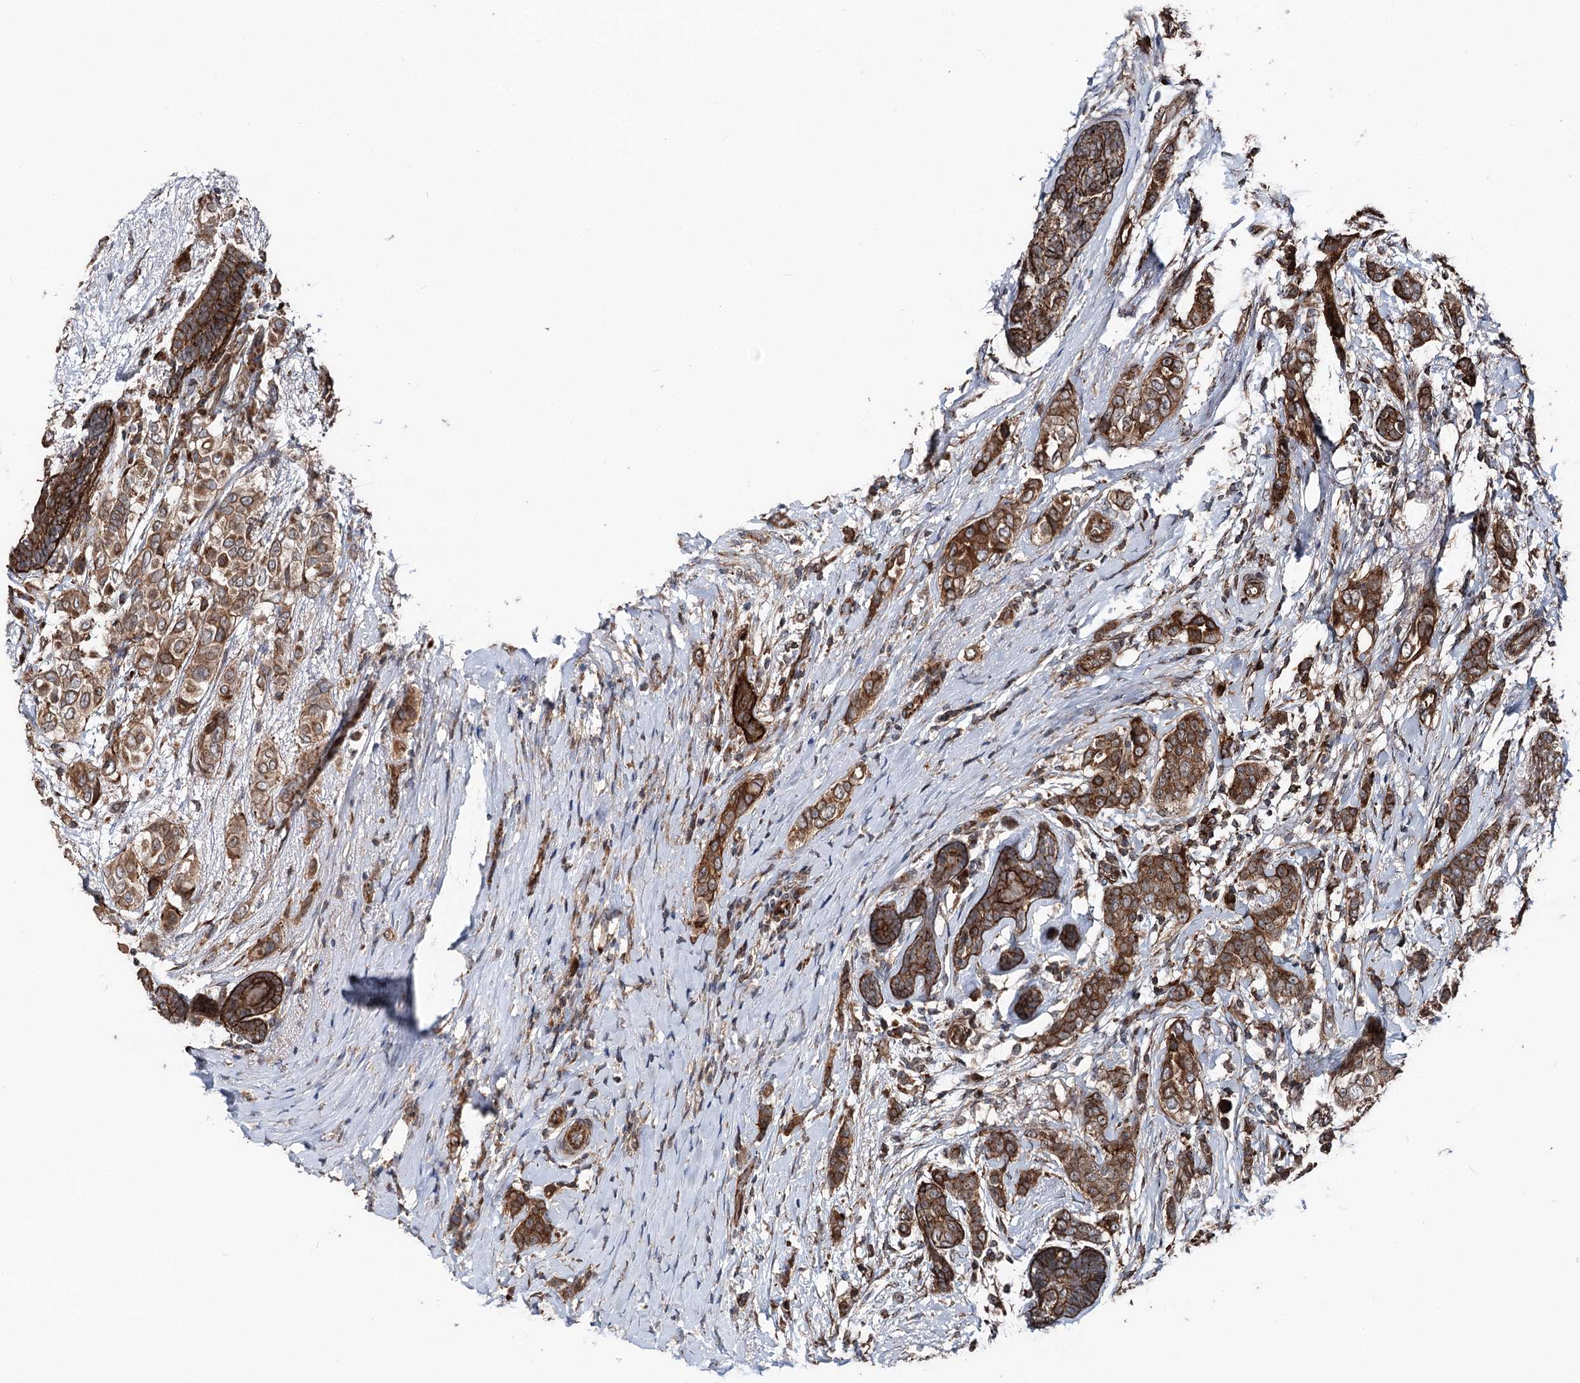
{"staining": {"intensity": "moderate", "quantity": ">75%", "location": "cytoplasmic/membranous"}, "tissue": "breast cancer", "cell_type": "Tumor cells", "image_type": "cancer", "snomed": [{"axis": "morphology", "description": "Lobular carcinoma"}, {"axis": "topography", "description": "Breast"}], "caption": "IHC histopathology image of human breast lobular carcinoma stained for a protein (brown), which reveals medium levels of moderate cytoplasmic/membranous staining in approximately >75% of tumor cells.", "gene": "ITFG2", "patient": {"sex": "female", "age": 51}}